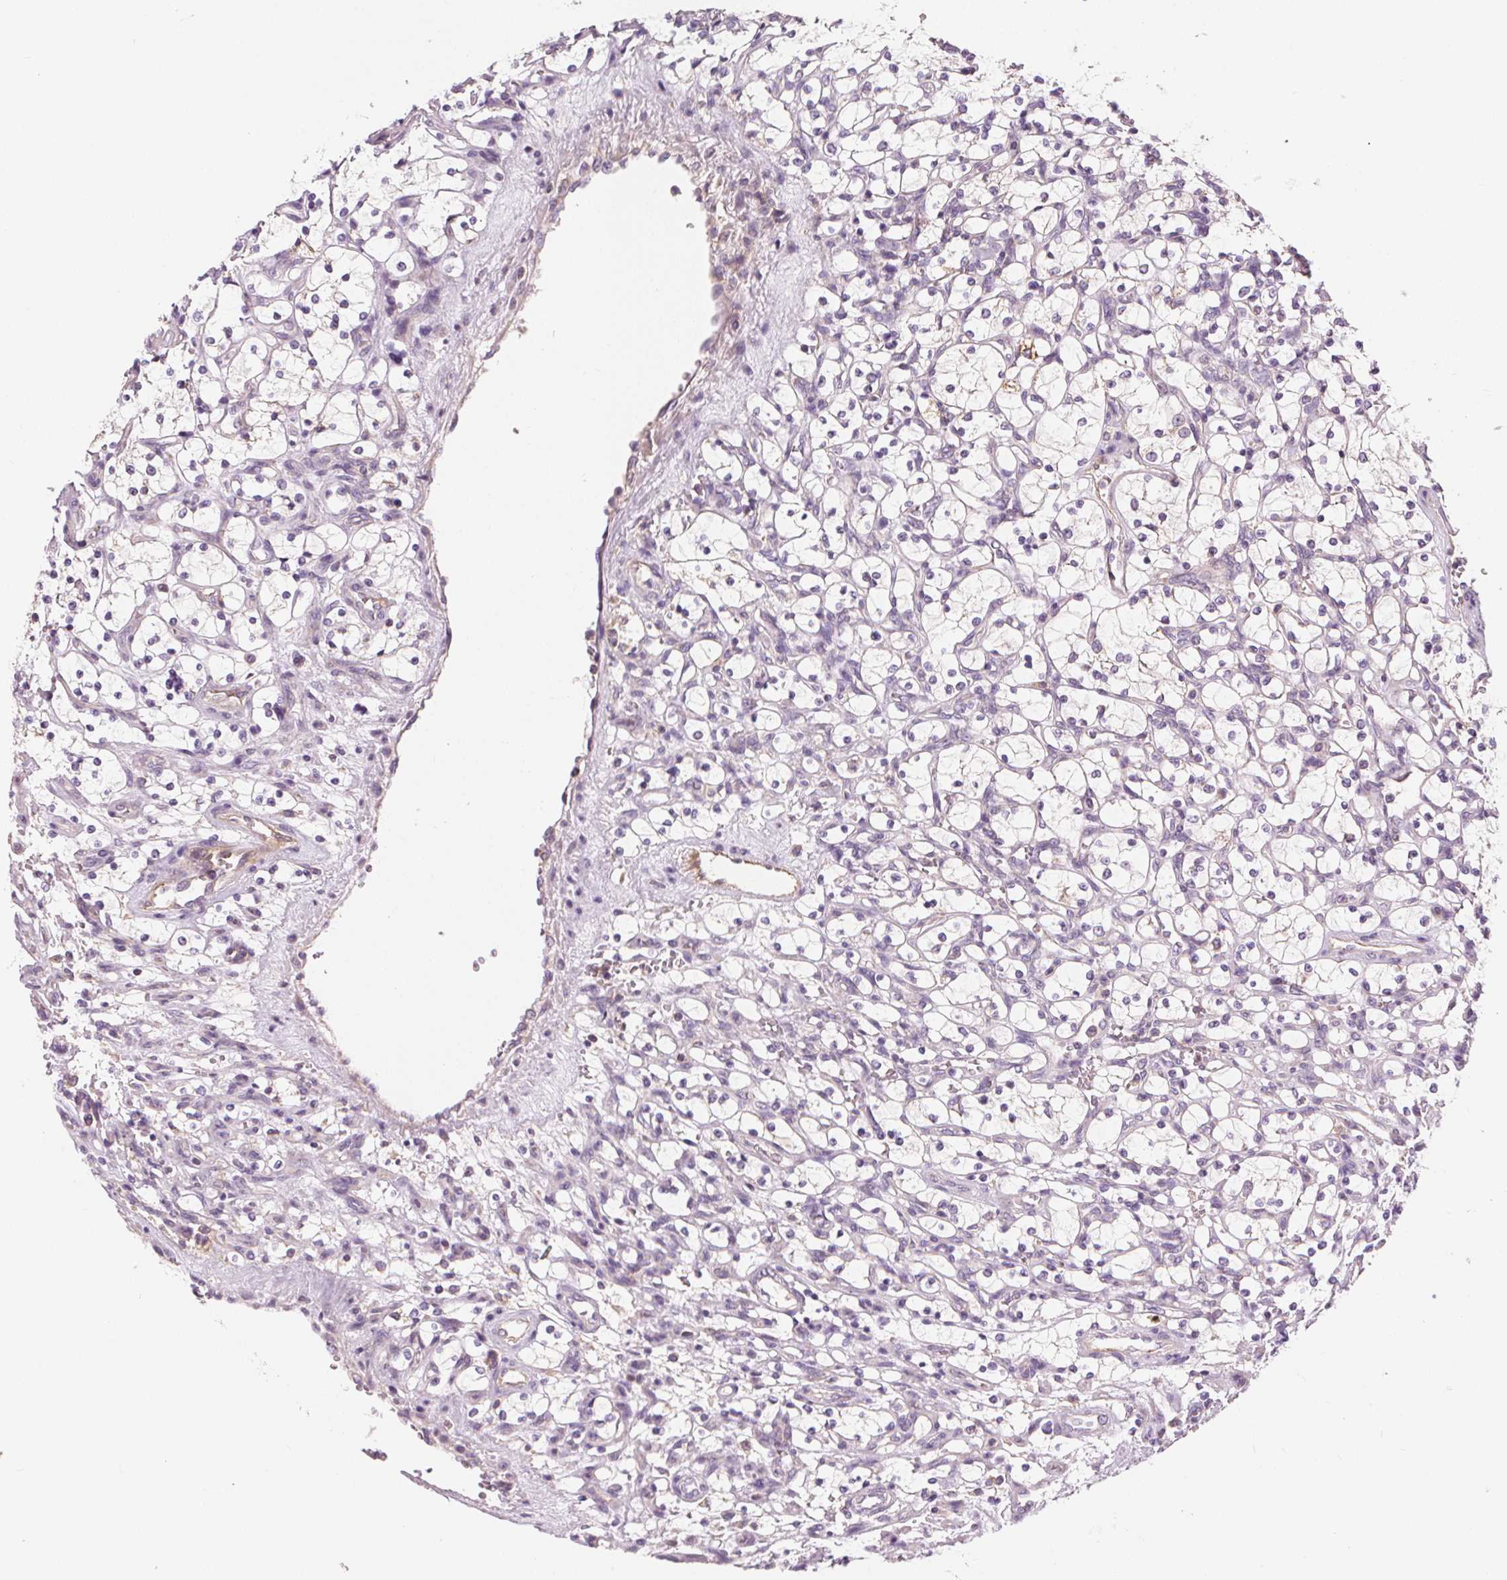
{"staining": {"intensity": "negative", "quantity": "none", "location": "none"}, "tissue": "renal cancer", "cell_type": "Tumor cells", "image_type": "cancer", "snomed": [{"axis": "morphology", "description": "Adenocarcinoma, NOS"}, {"axis": "topography", "description": "Kidney"}], "caption": "Photomicrograph shows no protein expression in tumor cells of renal adenocarcinoma tissue. The staining is performed using DAB (3,3'-diaminobenzidine) brown chromogen with nuclei counter-stained in using hematoxylin.", "gene": "RAB20", "patient": {"sex": "female", "age": 69}}